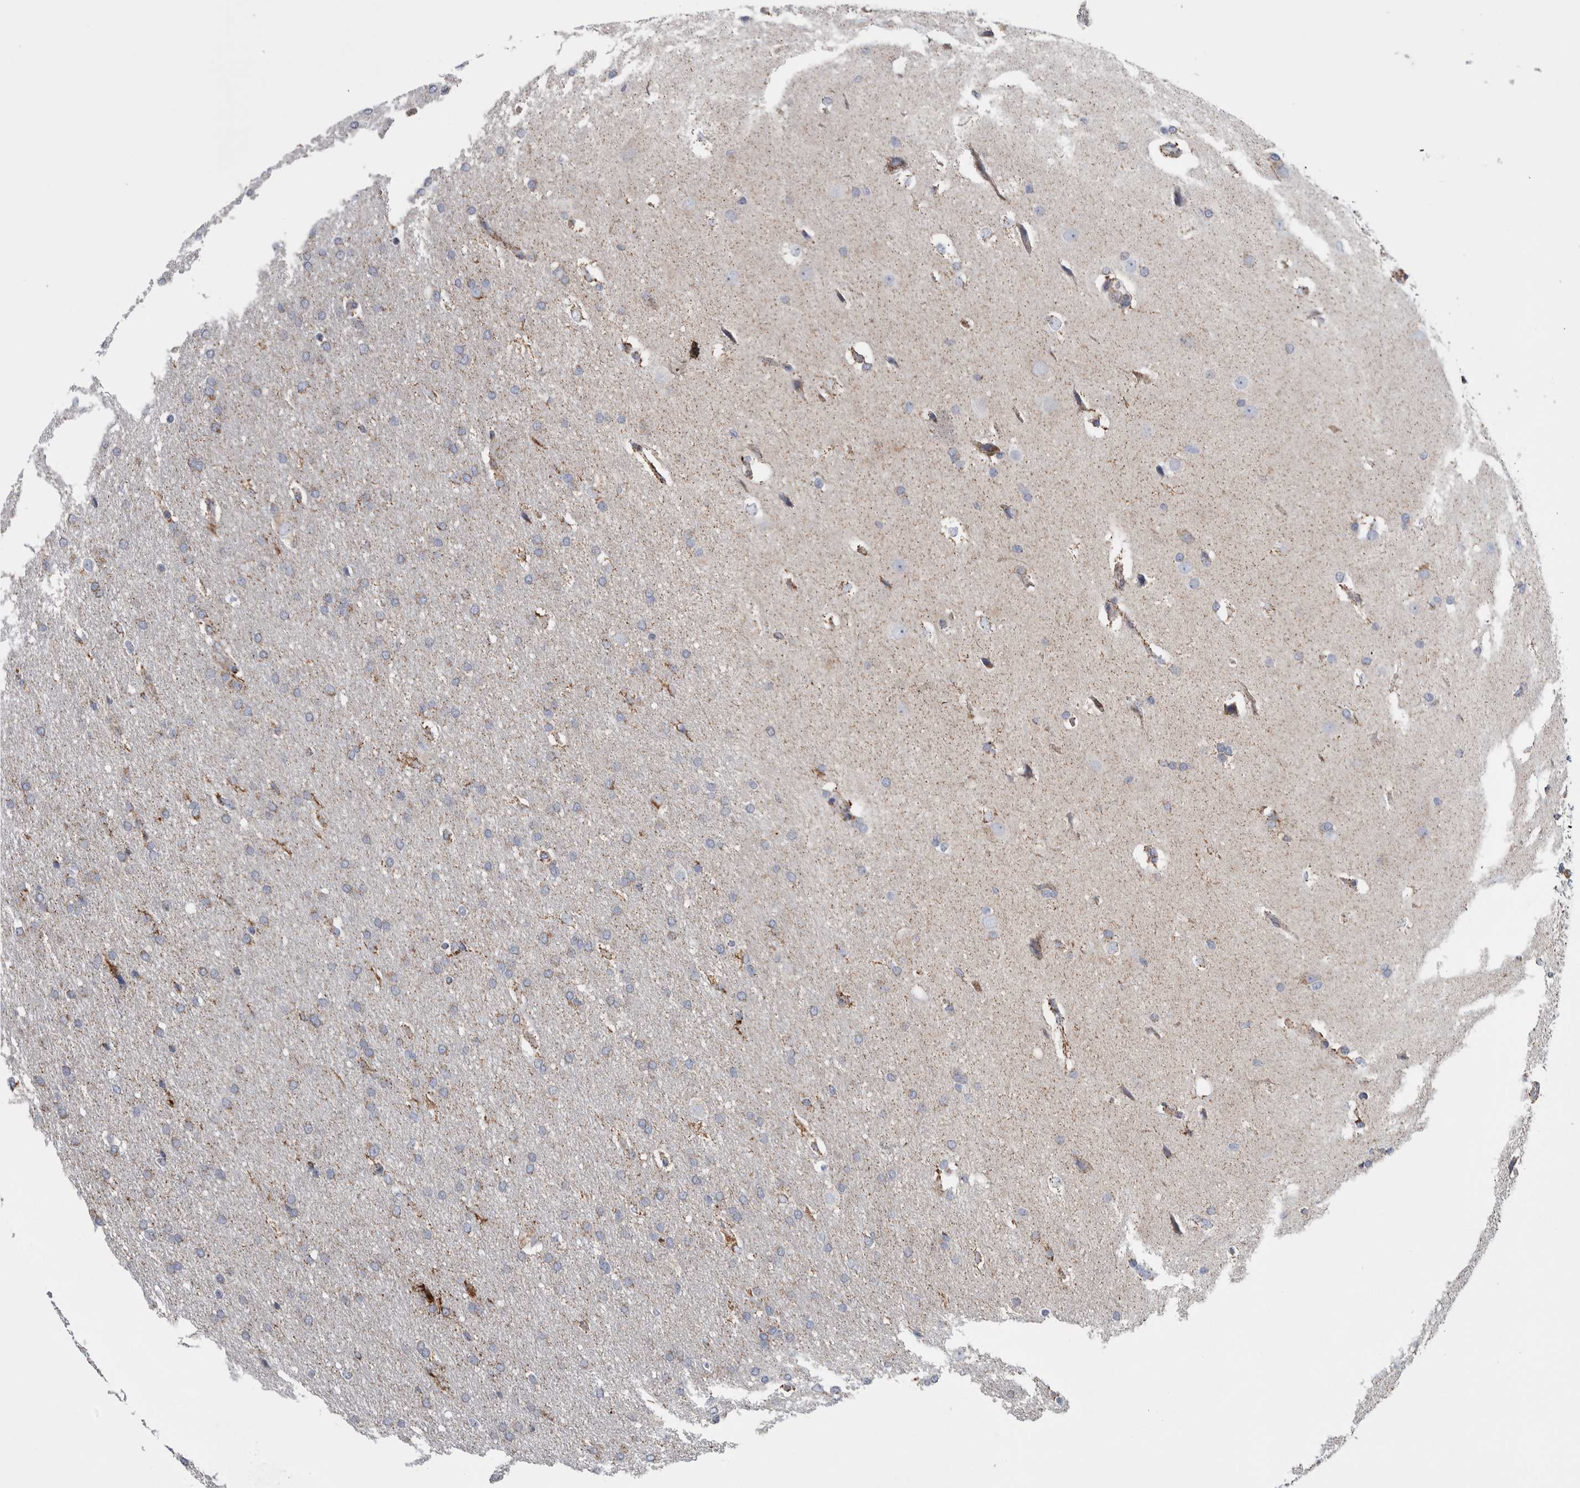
{"staining": {"intensity": "weak", "quantity": "<25%", "location": "cytoplasmic/membranous"}, "tissue": "glioma", "cell_type": "Tumor cells", "image_type": "cancer", "snomed": [{"axis": "morphology", "description": "Glioma, malignant, Low grade"}, {"axis": "topography", "description": "Brain"}], "caption": "Malignant glioma (low-grade) stained for a protein using immunohistochemistry (IHC) shows no staining tumor cells.", "gene": "ETFA", "patient": {"sex": "female", "age": 37}}